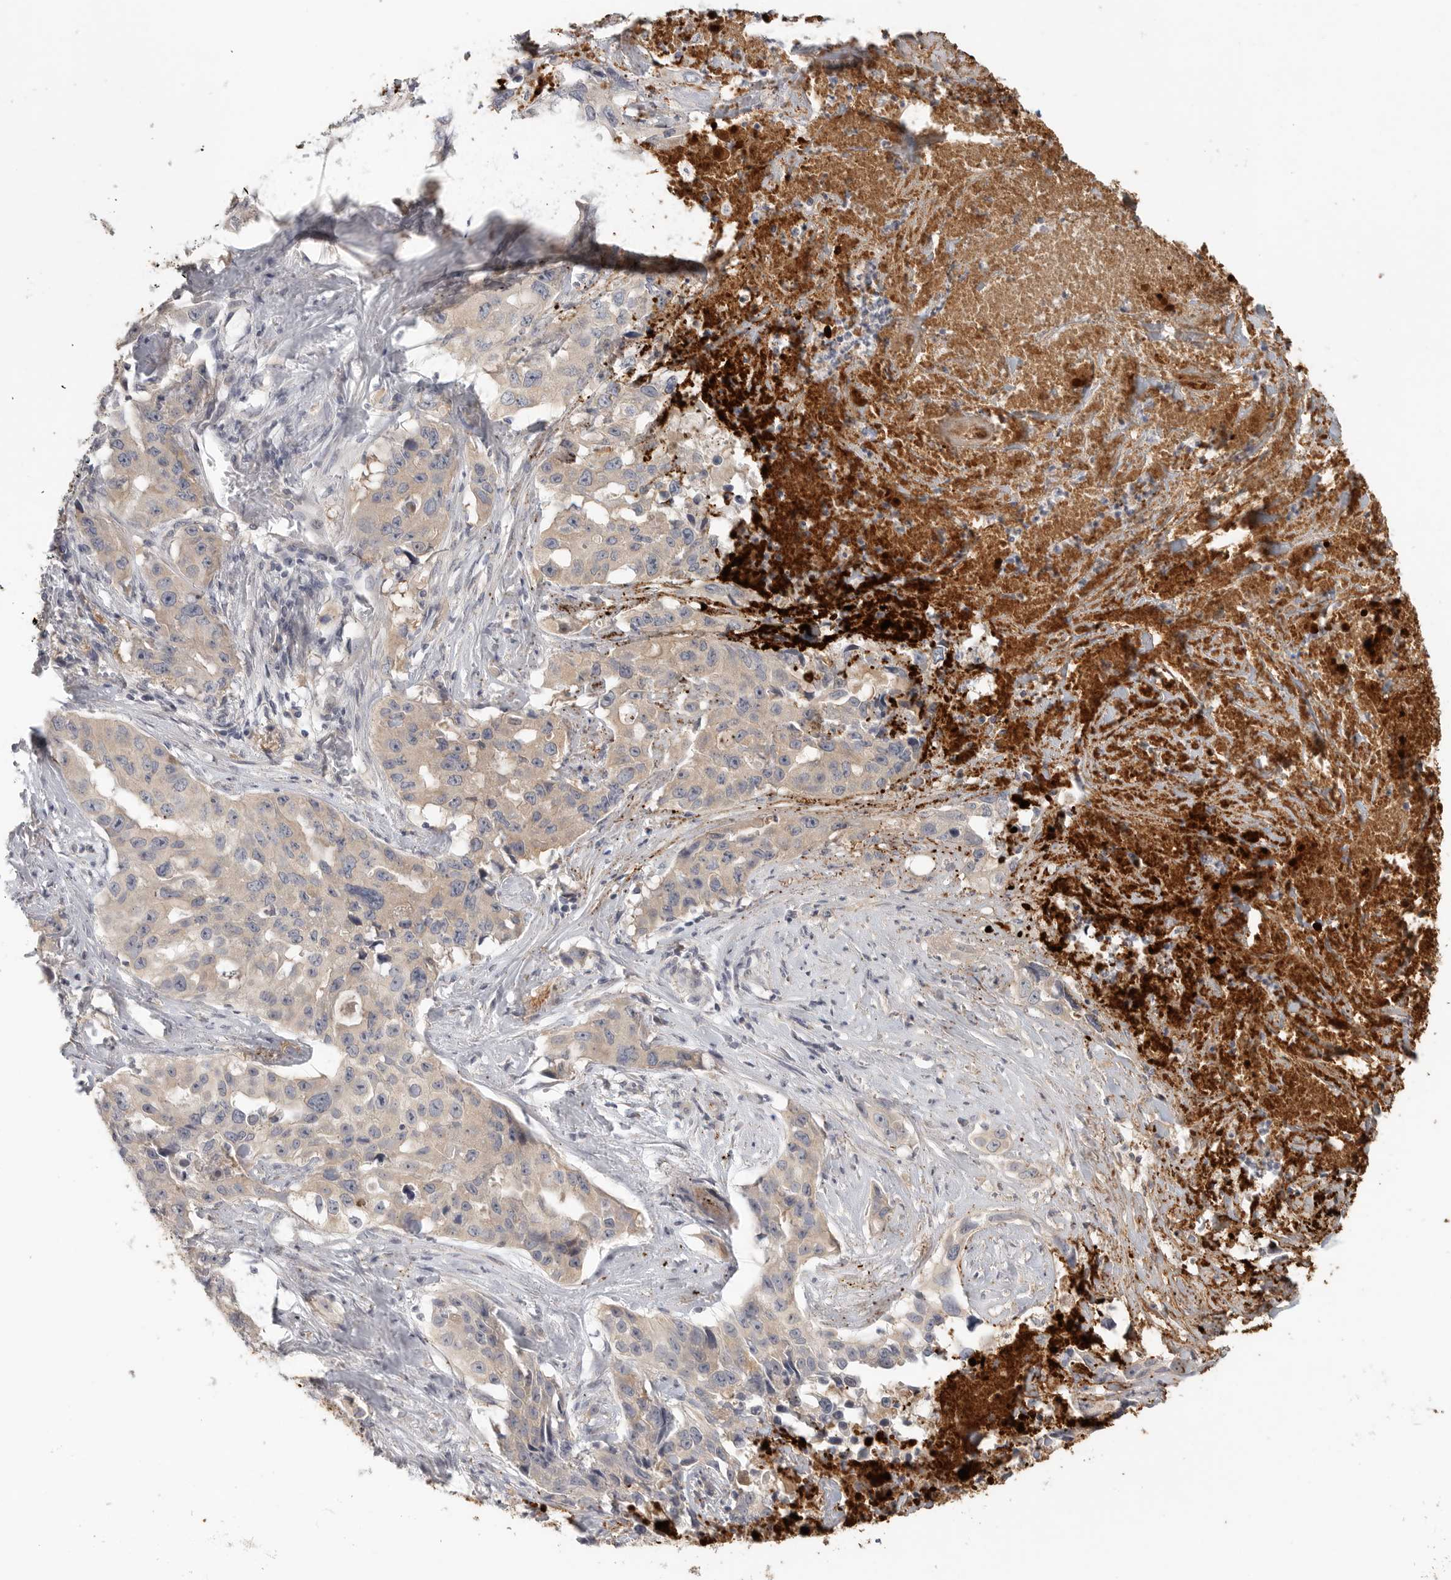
{"staining": {"intensity": "weak", "quantity": ">75%", "location": "cytoplasmic/membranous"}, "tissue": "lung cancer", "cell_type": "Tumor cells", "image_type": "cancer", "snomed": [{"axis": "morphology", "description": "Adenocarcinoma, NOS"}, {"axis": "topography", "description": "Lung"}], "caption": "Weak cytoplasmic/membranous positivity for a protein is seen in approximately >75% of tumor cells of adenocarcinoma (lung) using IHC.", "gene": "HDAC6", "patient": {"sex": "female", "age": 51}}